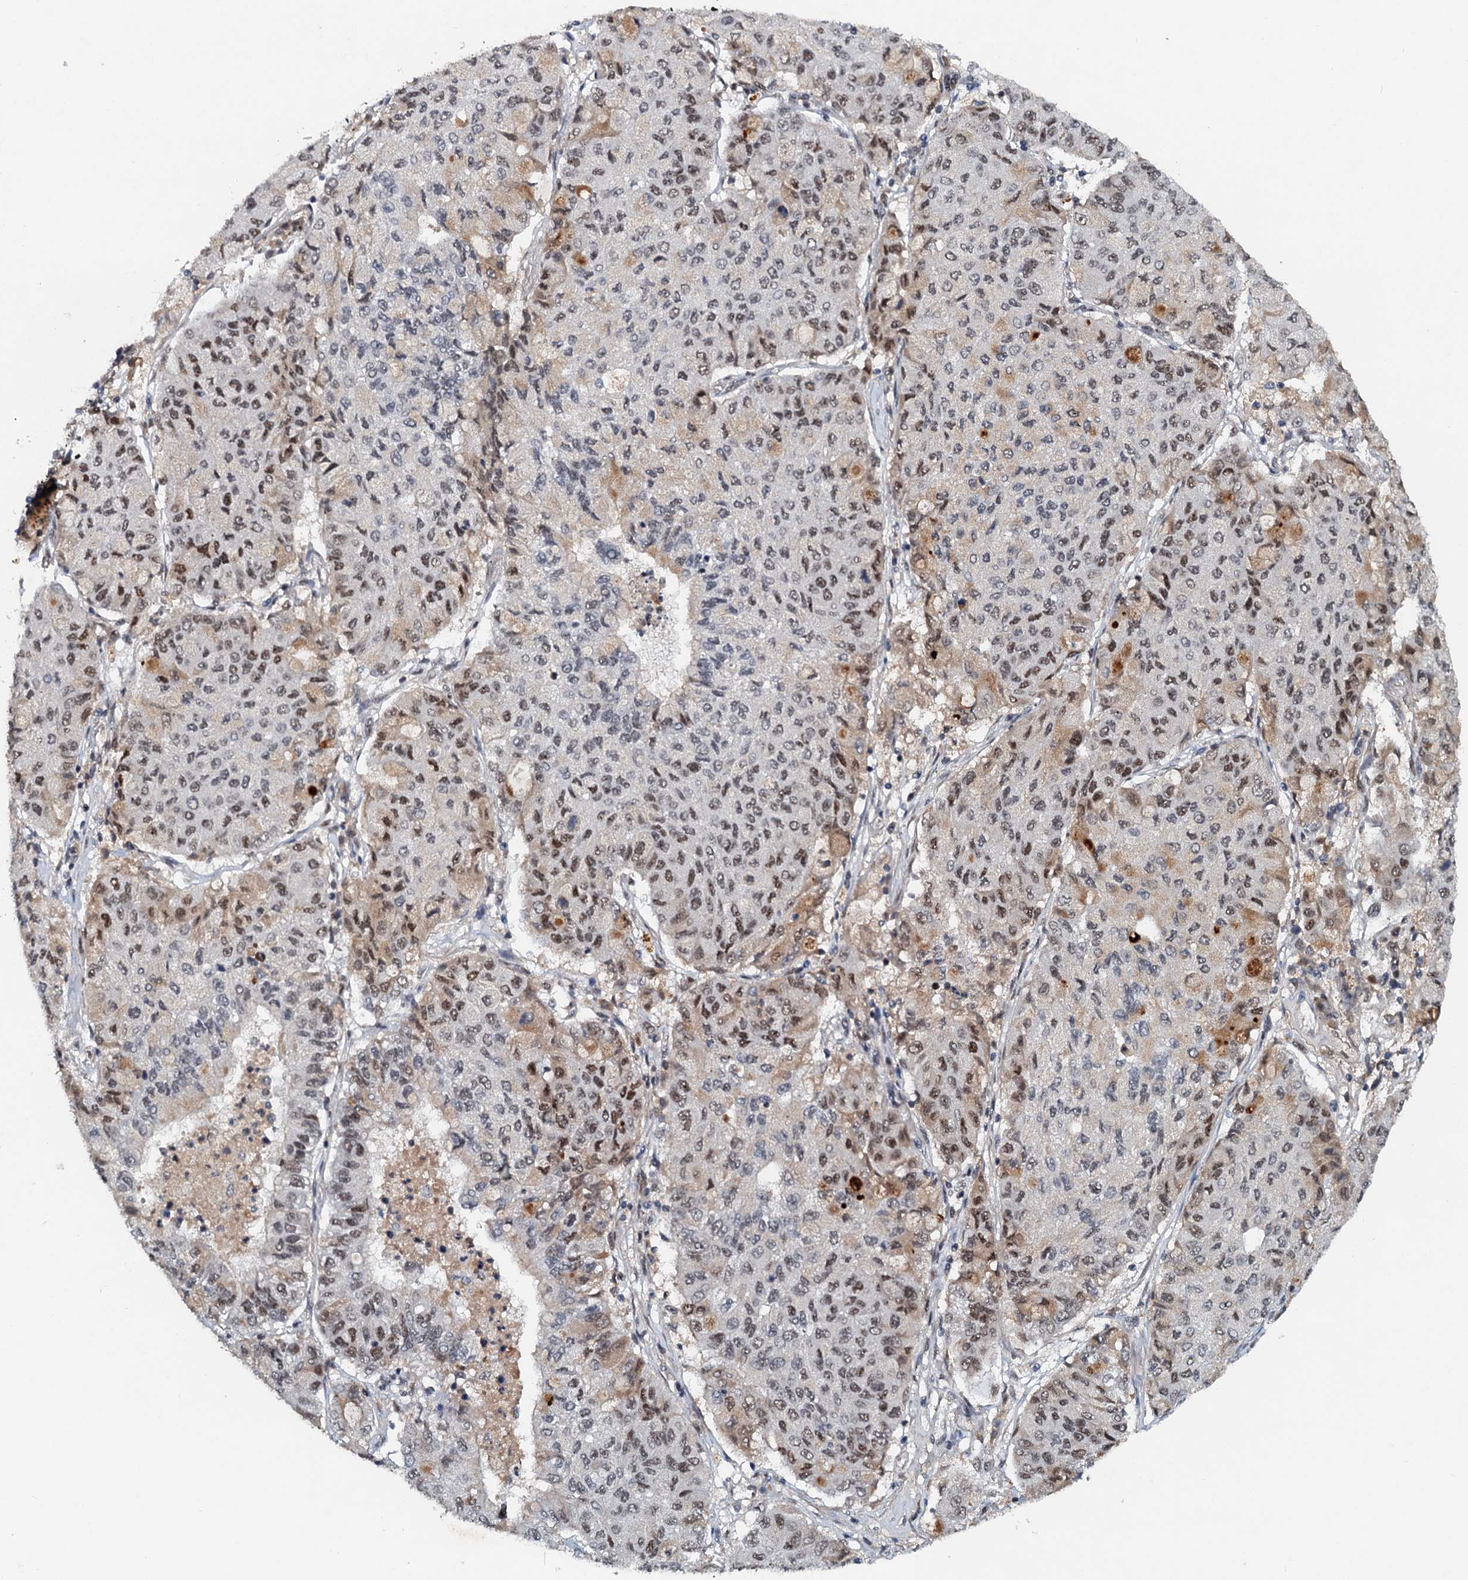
{"staining": {"intensity": "moderate", "quantity": "25%-75%", "location": "nuclear"}, "tissue": "lung cancer", "cell_type": "Tumor cells", "image_type": "cancer", "snomed": [{"axis": "morphology", "description": "Squamous cell carcinoma, NOS"}, {"axis": "topography", "description": "Lung"}], "caption": "Protein expression analysis of lung squamous cell carcinoma demonstrates moderate nuclear positivity in approximately 25%-75% of tumor cells. Ihc stains the protein in brown and the nuclei are stained blue.", "gene": "CSTF3", "patient": {"sex": "male", "age": 74}}